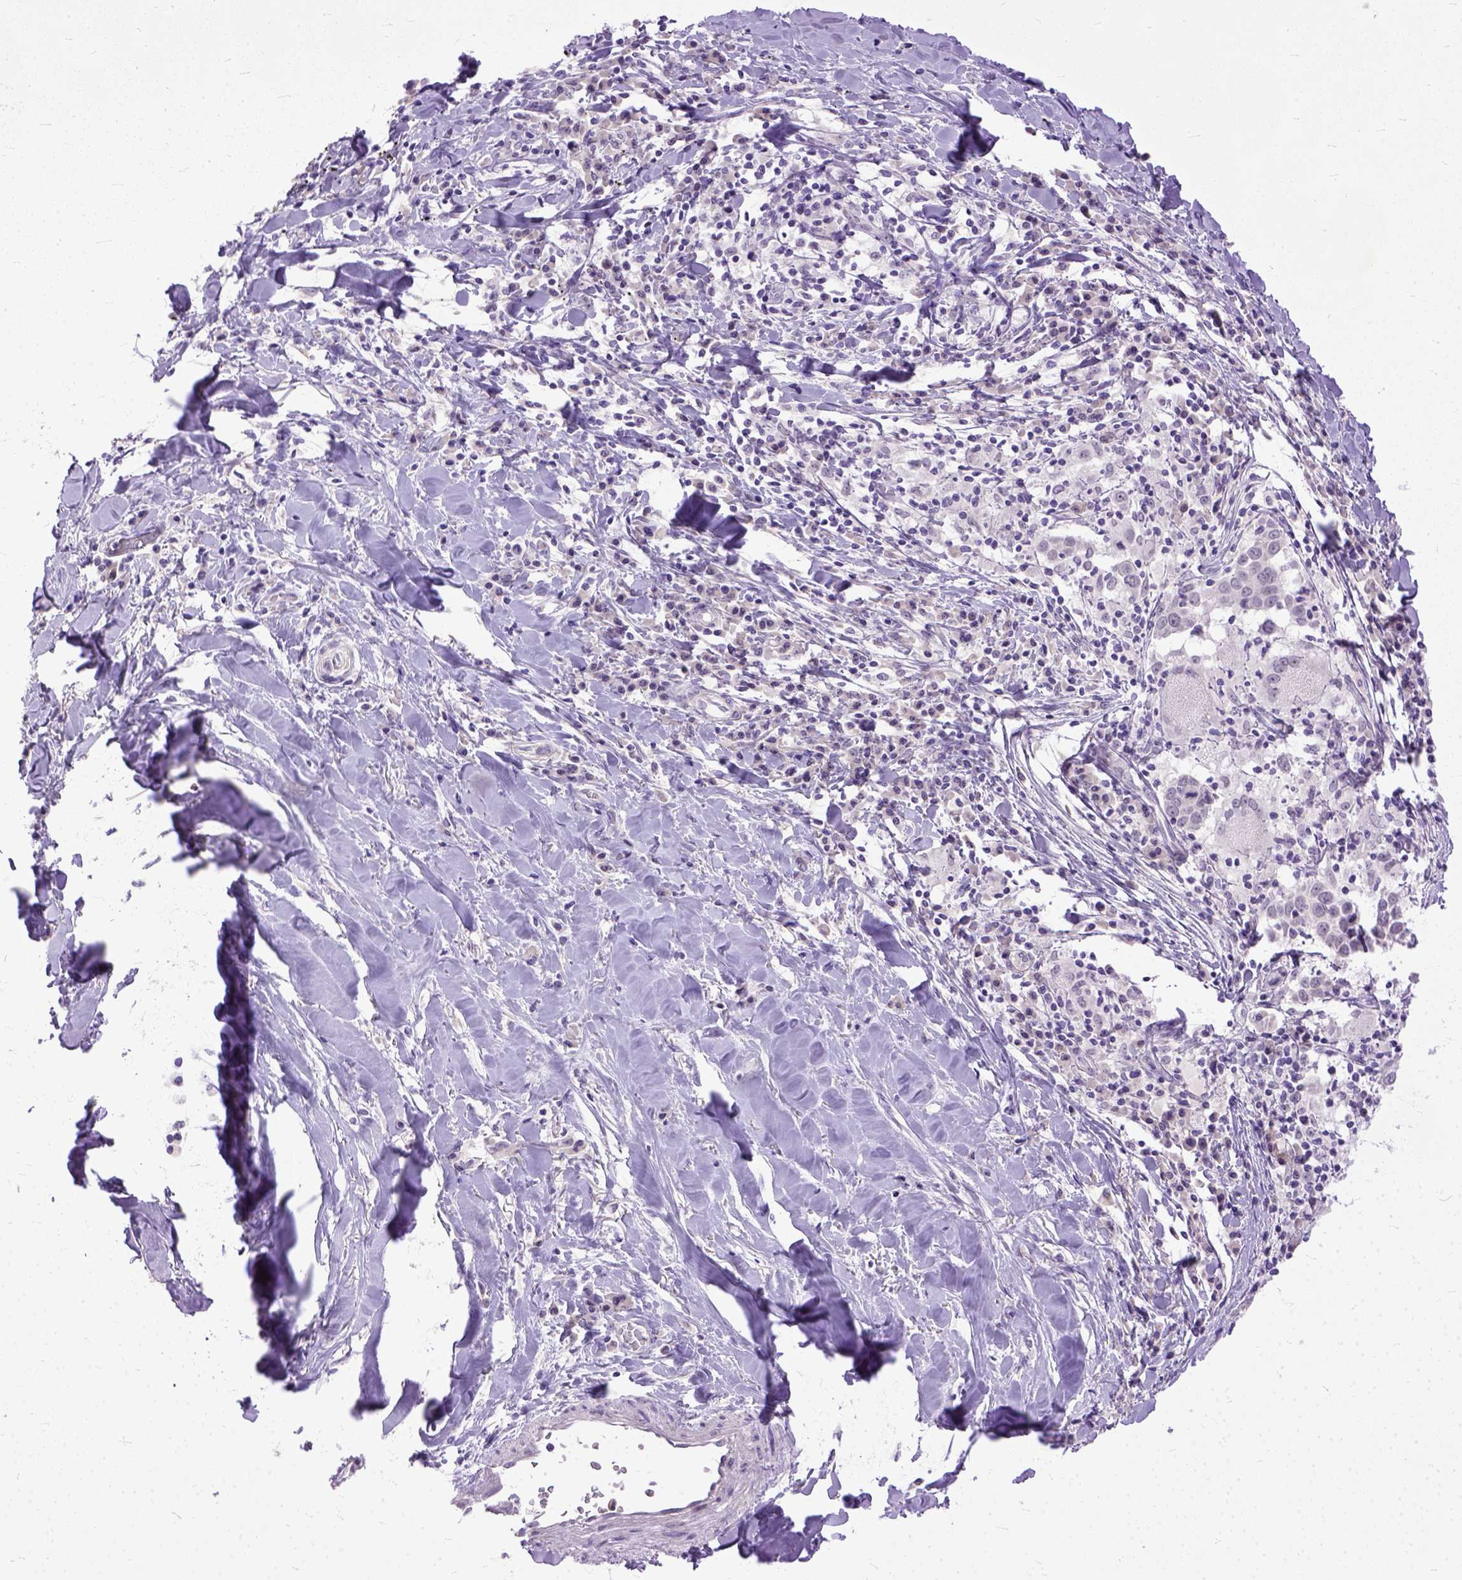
{"staining": {"intensity": "negative", "quantity": "none", "location": "none"}, "tissue": "lung cancer", "cell_type": "Tumor cells", "image_type": "cancer", "snomed": [{"axis": "morphology", "description": "Squamous cell carcinoma, NOS"}, {"axis": "topography", "description": "Lung"}], "caption": "DAB immunohistochemical staining of human lung cancer (squamous cell carcinoma) shows no significant expression in tumor cells.", "gene": "TCEAL7", "patient": {"sex": "male", "age": 57}}